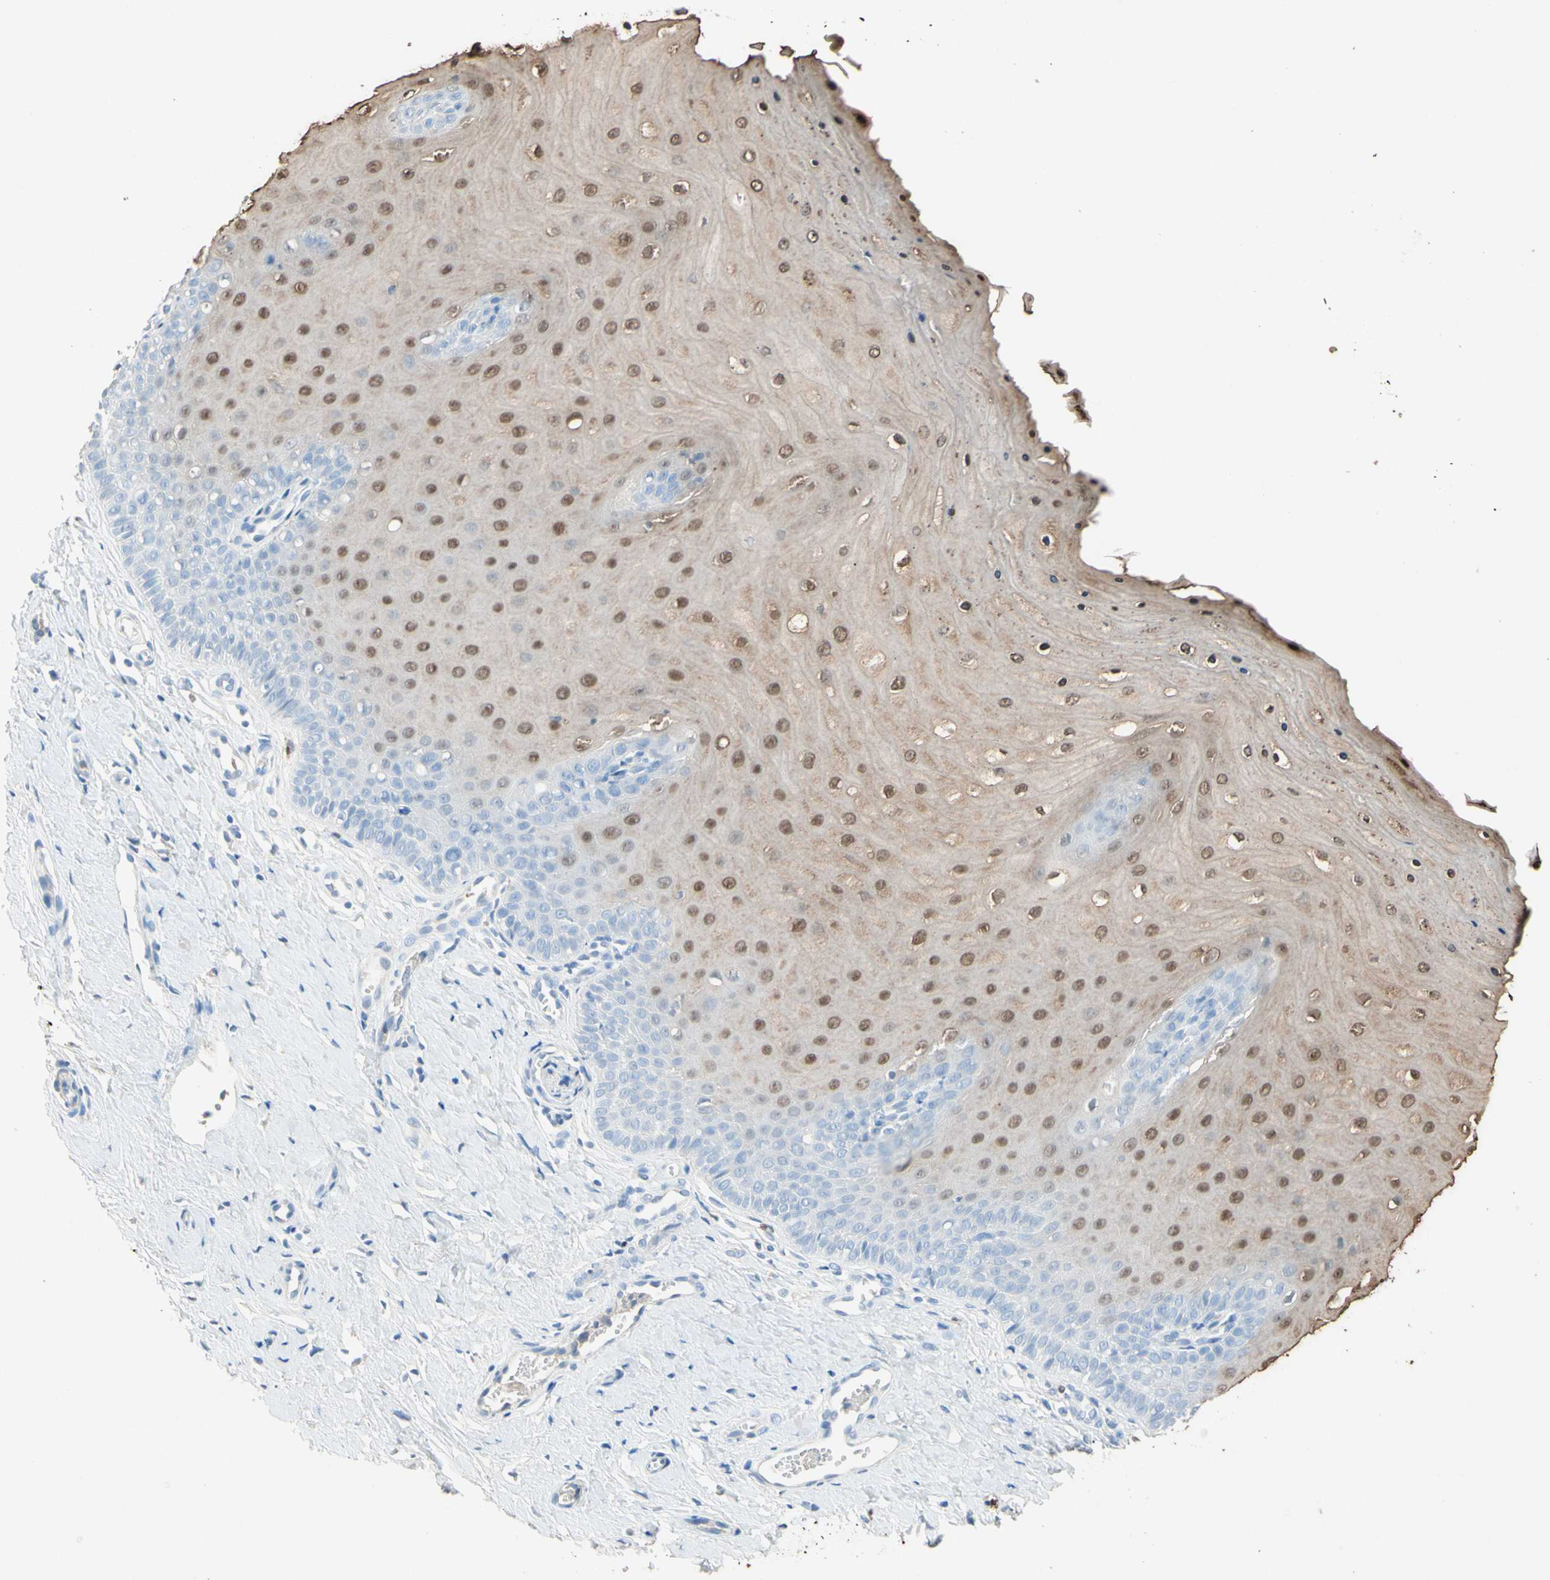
{"staining": {"intensity": "negative", "quantity": "none", "location": "none"}, "tissue": "cervix", "cell_type": "Glandular cells", "image_type": "normal", "snomed": [{"axis": "morphology", "description": "Normal tissue, NOS"}, {"axis": "topography", "description": "Cervix"}], "caption": "DAB (3,3'-diaminobenzidine) immunohistochemical staining of unremarkable human cervix reveals no significant expression in glandular cells. (Stains: DAB (3,3'-diaminobenzidine) IHC with hematoxylin counter stain, Microscopy: brightfield microscopy at high magnification).", "gene": "NFKBIZ", "patient": {"sex": "female", "age": 55}}